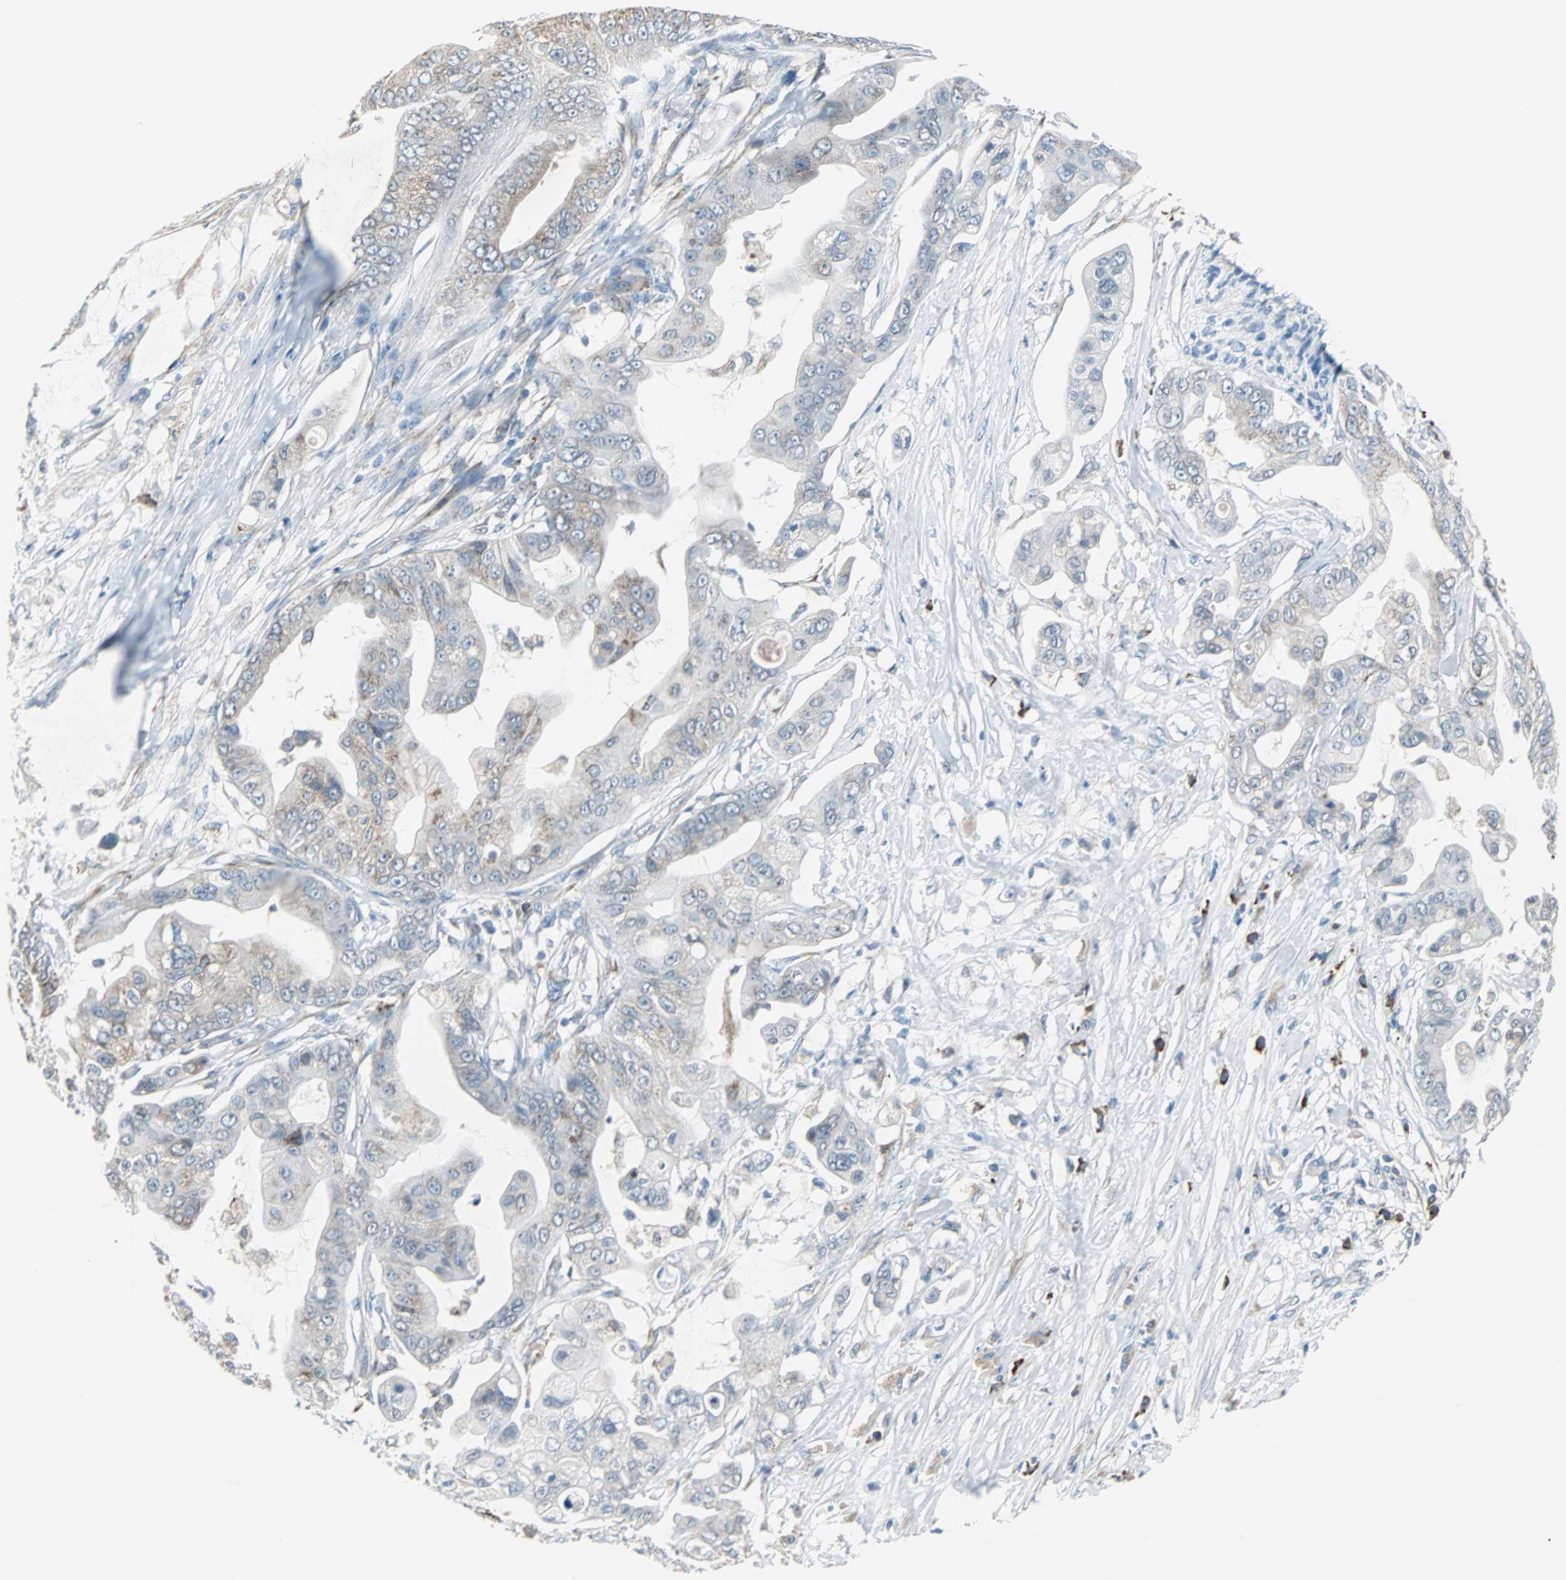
{"staining": {"intensity": "weak", "quantity": ">75%", "location": "cytoplasmic/membranous"}, "tissue": "pancreatic cancer", "cell_type": "Tumor cells", "image_type": "cancer", "snomed": [{"axis": "morphology", "description": "Adenocarcinoma, NOS"}, {"axis": "topography", "description": "Pancreas"}], "caption": "The micrograph reveals staining of adenocarcinoma (pancreatic), revealing weak cytoplasmic/membranous protein expression (brown color) within tumor cells.", "gene": "PDIA4", "patient": {"sex": "female", "age": 75}}